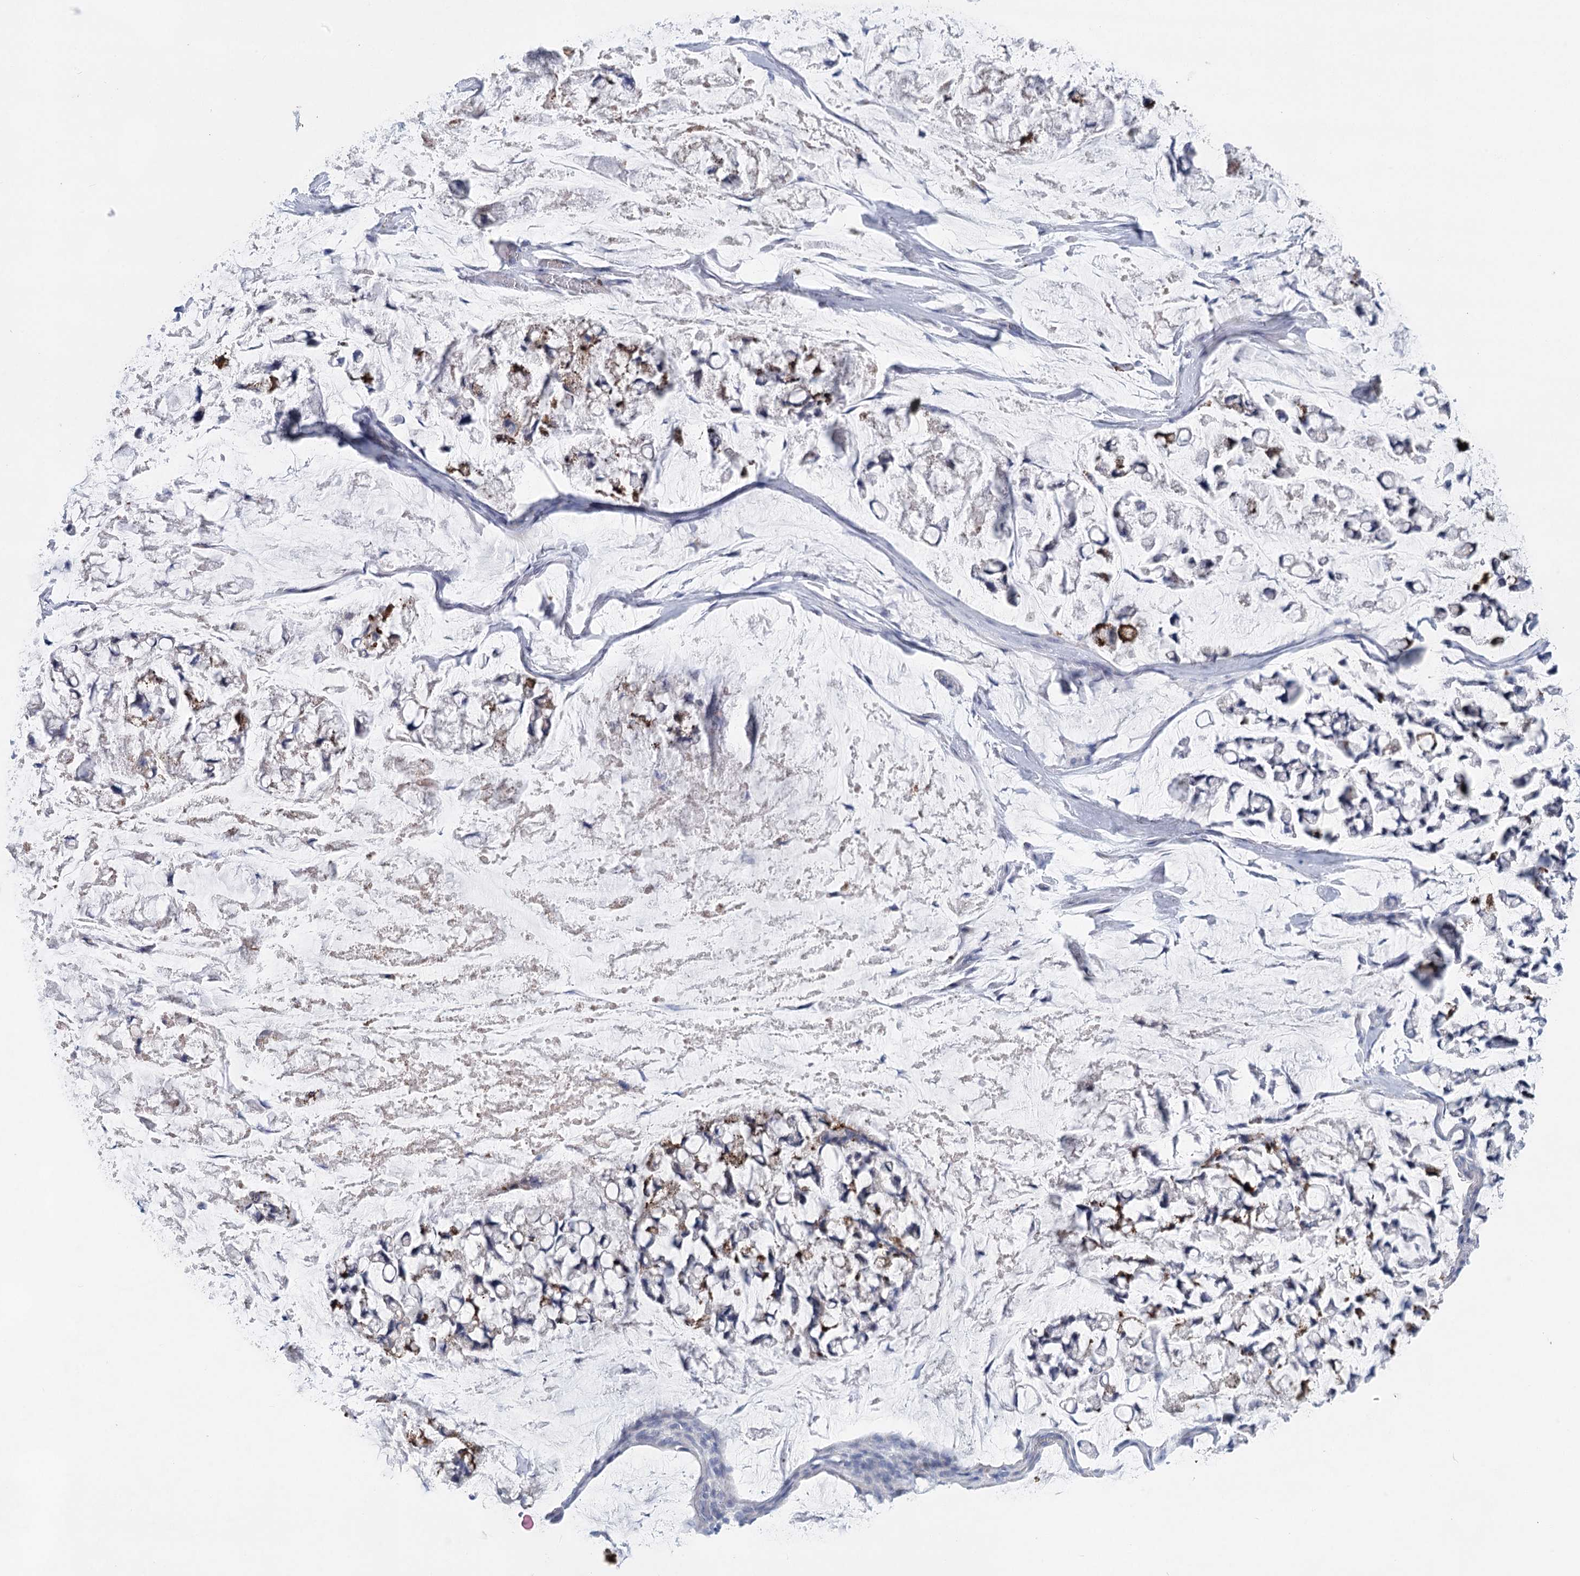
{"staining": {"intensity": "negative", "quantity": "none", "location": "none"}, "tissue": "stomach cancer", "cell_type": "Tumor cells", "image_type": "cancer", "snomed": [{"axis": "morphology", "description": "Adenocarcinoma, NOS"}, {"axis": "topography", "description": "Stomach, lower"}], "caption": "A photomicrograph of stomach cancer stained for a protein reveals no brown staining in tumor cells.", "gene": "WDR74", "patient": {"sex": "male", "age": 67}}